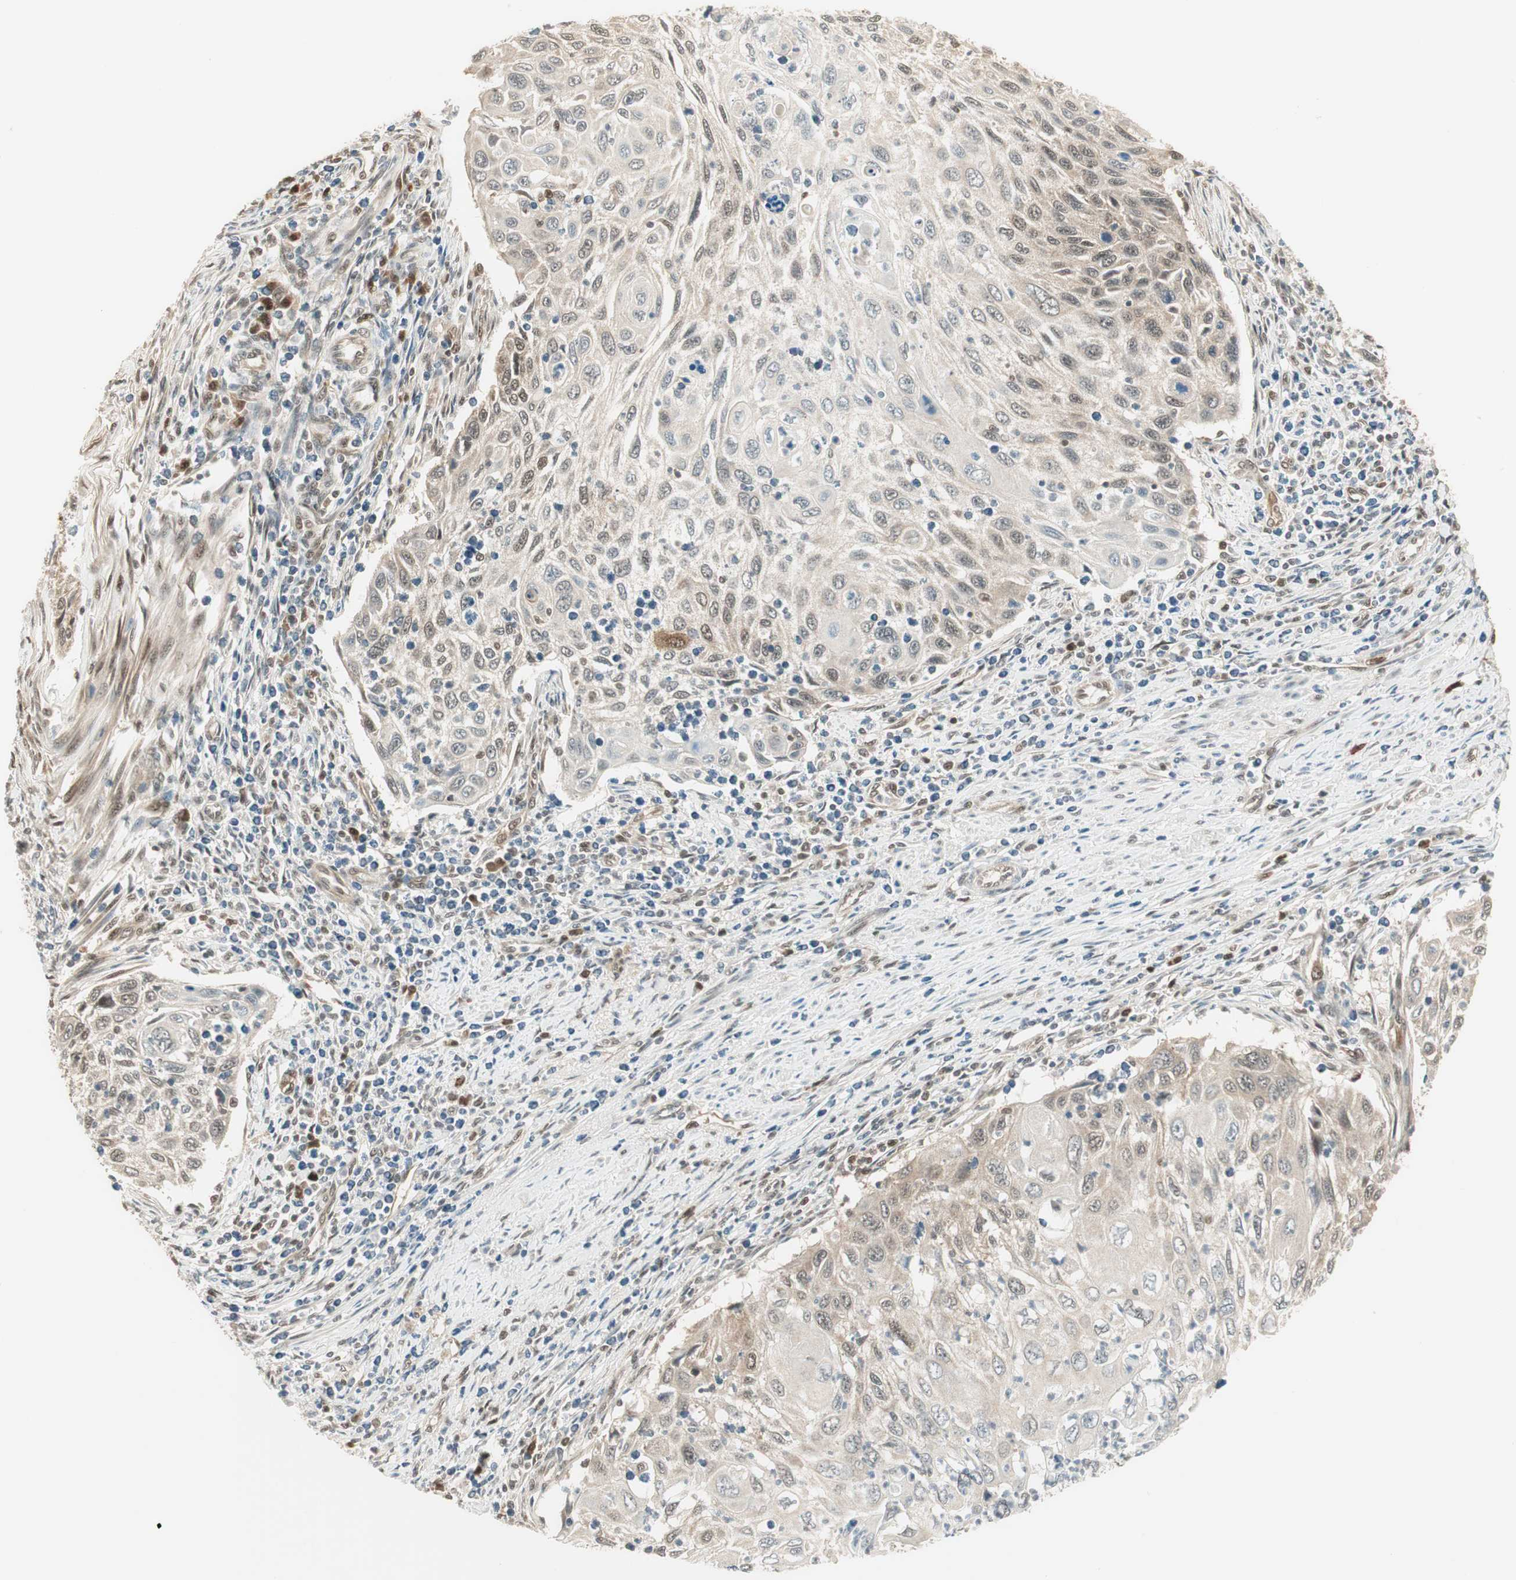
{"staining": {"intensity": "weak", "quantity": "<25%", "location": "cytoplasmic/membranous"}, "tissue": "cervical cancer", "cell_type": "Tumor cells", "image_type": "cancer", "snomed": [{"axis": "morphology", "description": "Squamous cell carcinoma, NOS"}, {"axis": "topography", "description": "Cervix"}], "caption": "DAB (3,3'-diaminobenzidine) immunohistochemical staining of human squamous cell carcinoma (cervical) reveals no significant positivity in tumor cells.", "gene": "IPO5", "patient": {"sex": "female", "age": 70}}